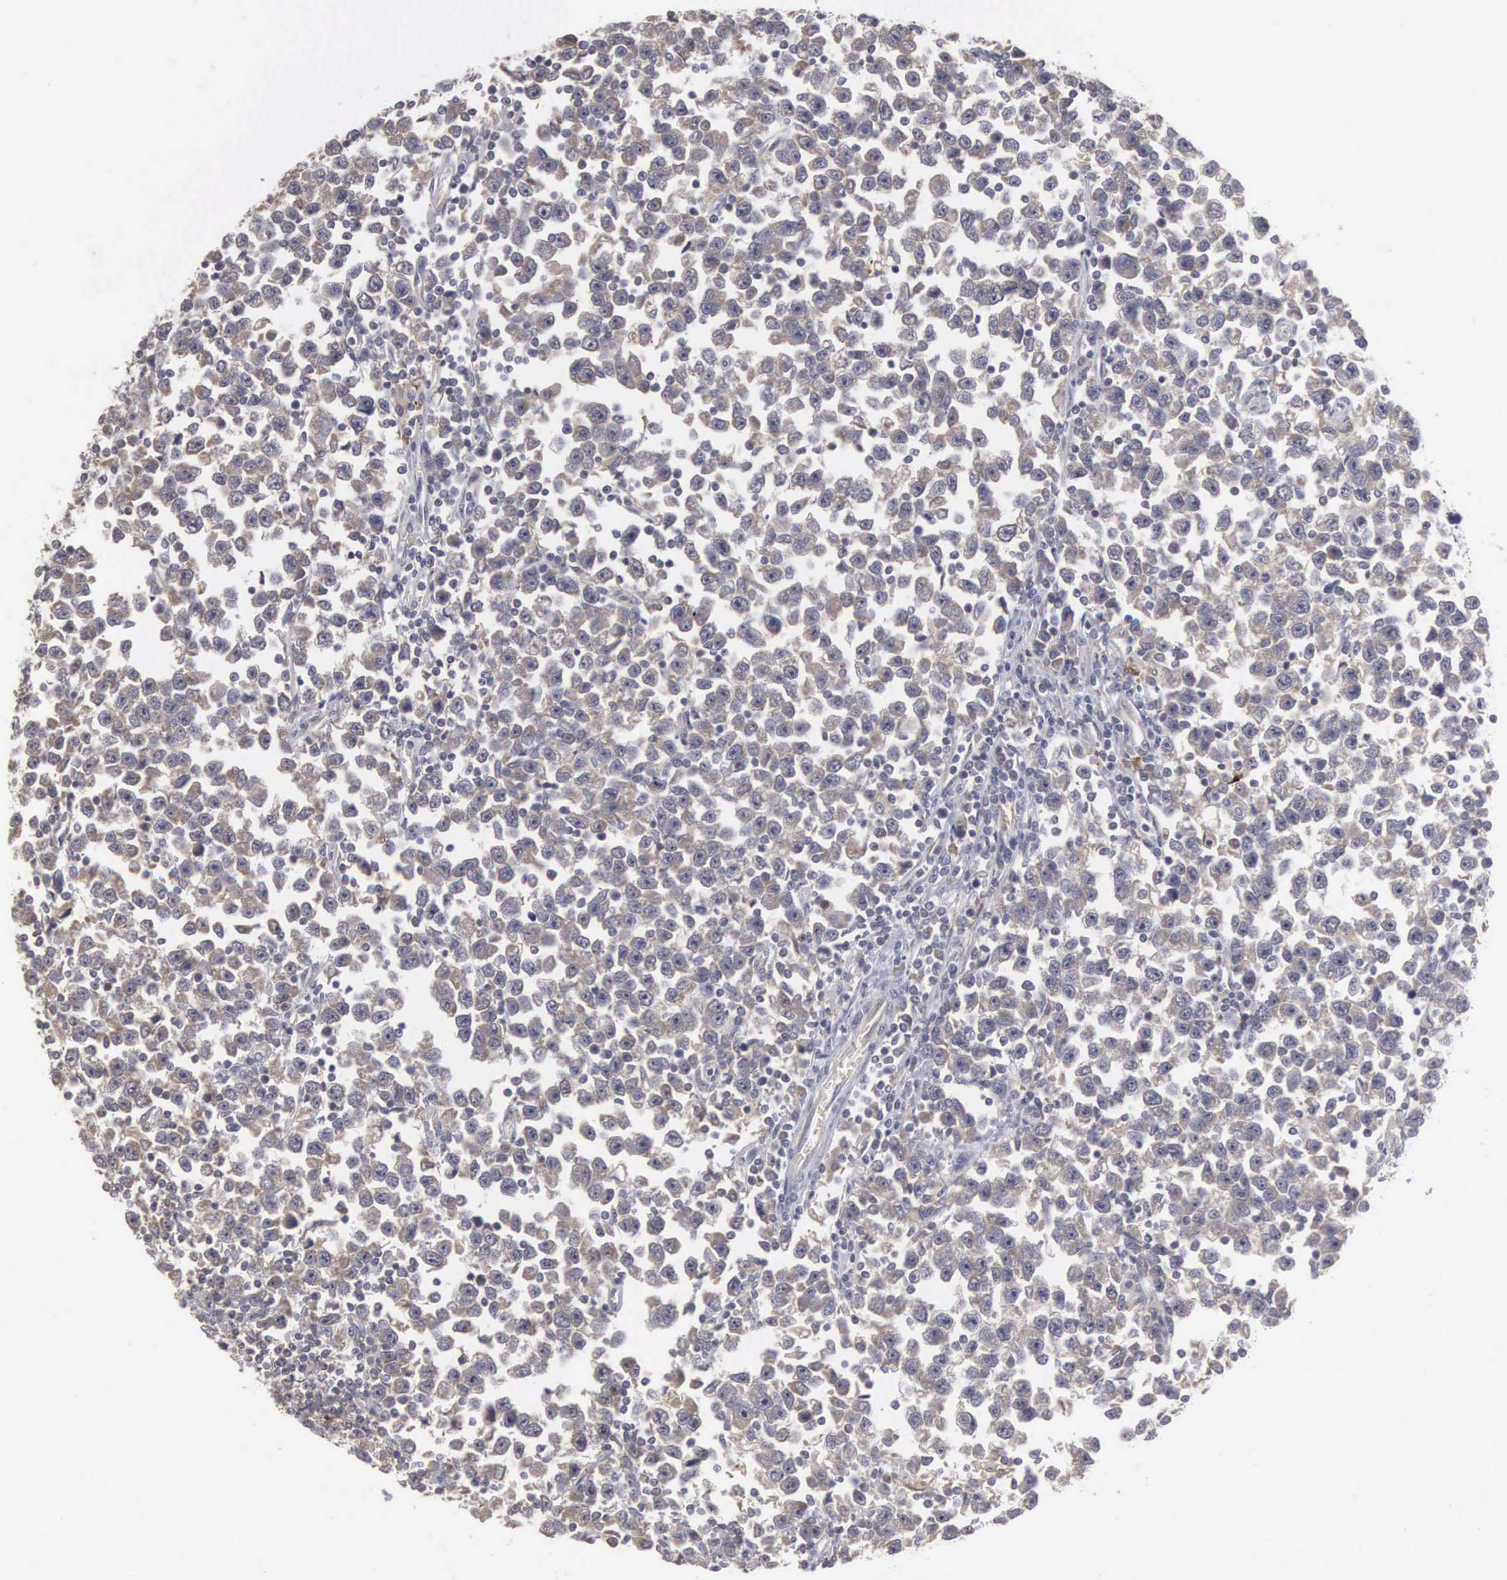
{"staining": {"intensity": "weak", "quantity": "<25%", "location": "cytoplasmic/membranous"}, "tissue": "testis cancer", "cell_type": "Tumor cells", "image_type": "cancer", "snomed": [{"axis": "morphology", "description": "Seminoma, NOS"}, {"axis": "topography", "description": "Testis"}], "caption": "Immunohistochemistry (IHC) of seminoma (testis) demonstrates no staining in tumor cells.", "gene": "AMN", "patient": {"sex": "male", "age": 43}}